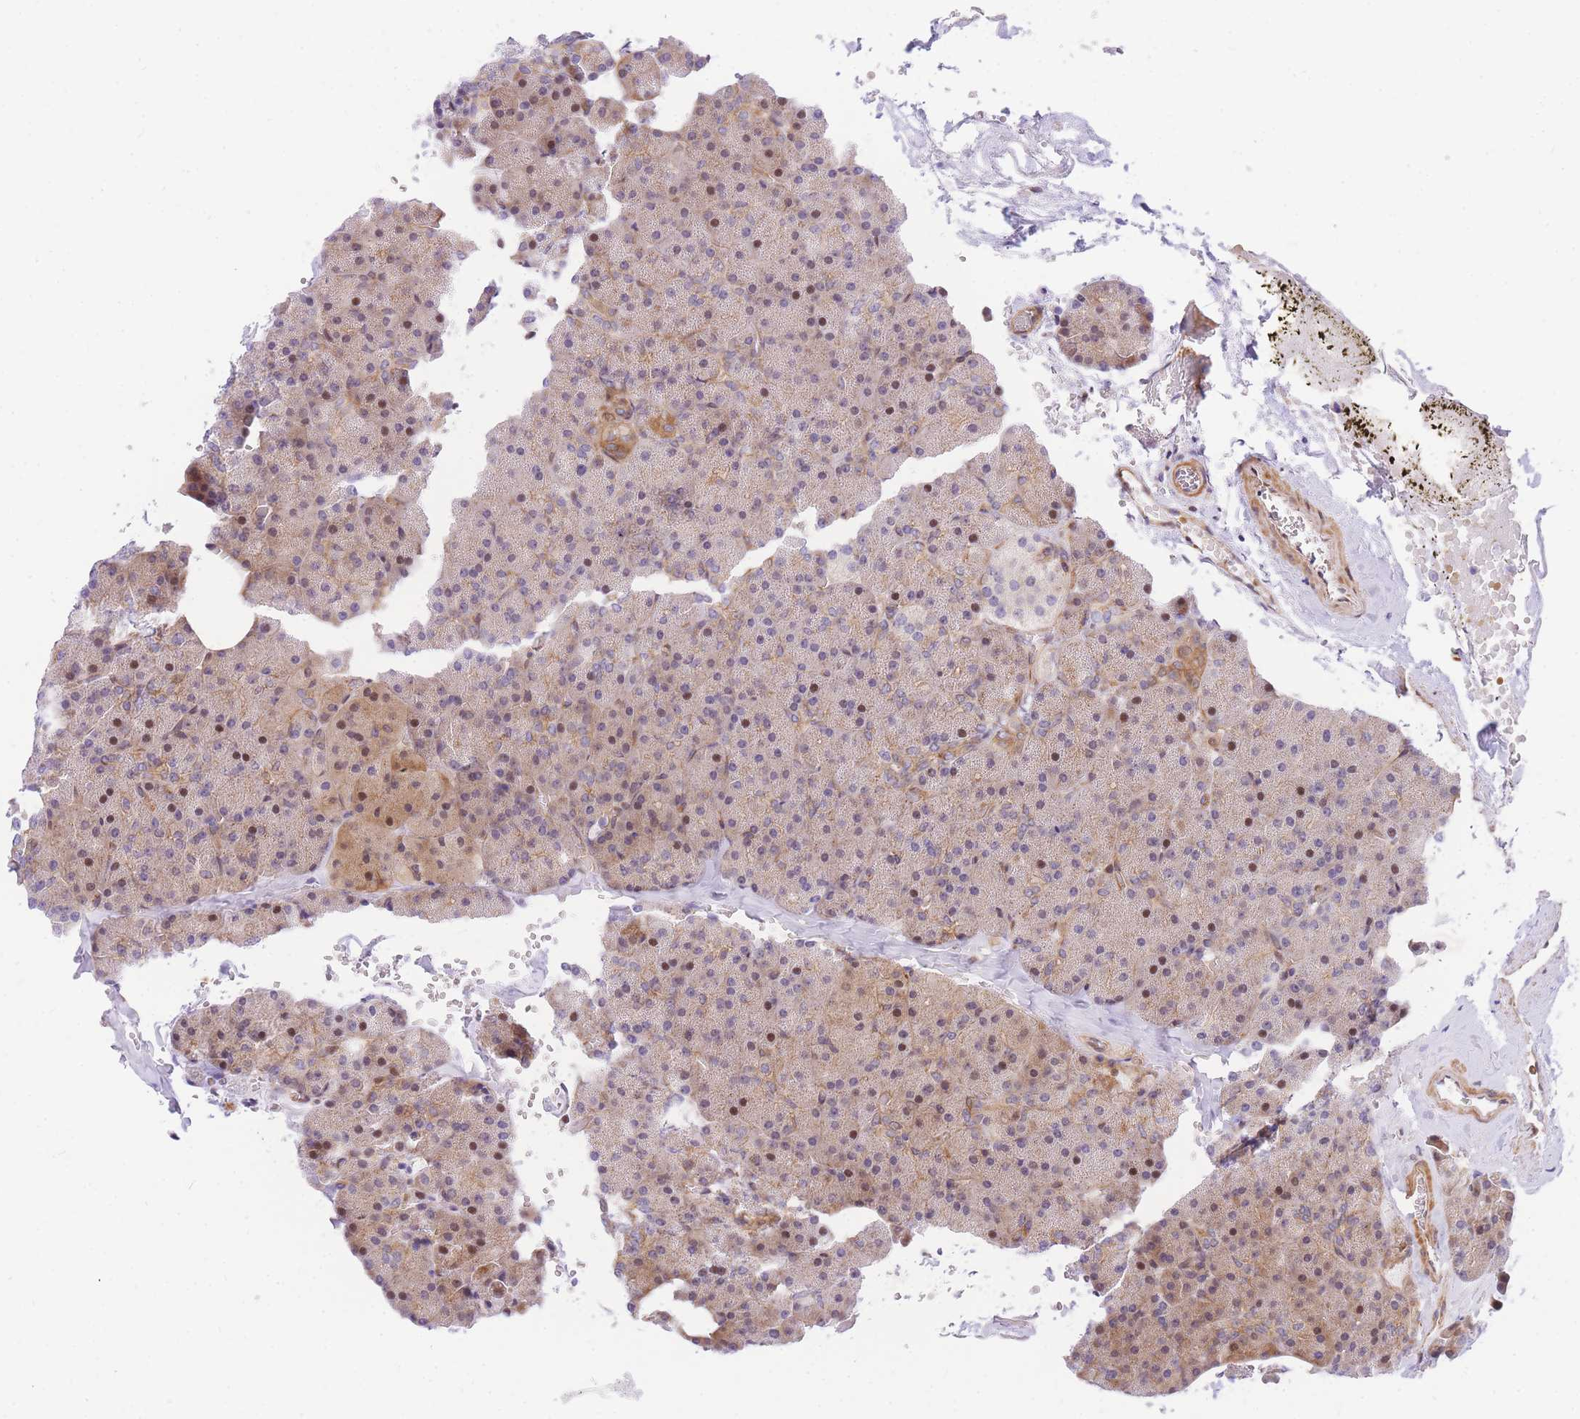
{"staining": {"intensity": "moderate", "quantity": "25%-75%", "location": "cytoplasmic/membranous,nuclear"}, "tissue": "pancreas", "cell_type": "Exocrine glandular cells", "image_type": "normal", "snomed": [{"axis": "morphology", "description": "Normal tissue, NOS"}, {"axis": "morphology", "description": "Carcinoid, malignant, NOS"}, {"axis": "topography", "description": "Pancreas"}], "caption": "DAB immunohistochemical staining of benign pancreas demonstrates moderate cytoplasmic/membranous,nuclear protein staining in approximately 25%-75% of exocrine glandular cells.", "gene": "S100PBP", "patient": {"sex": "female", "age": 35}}